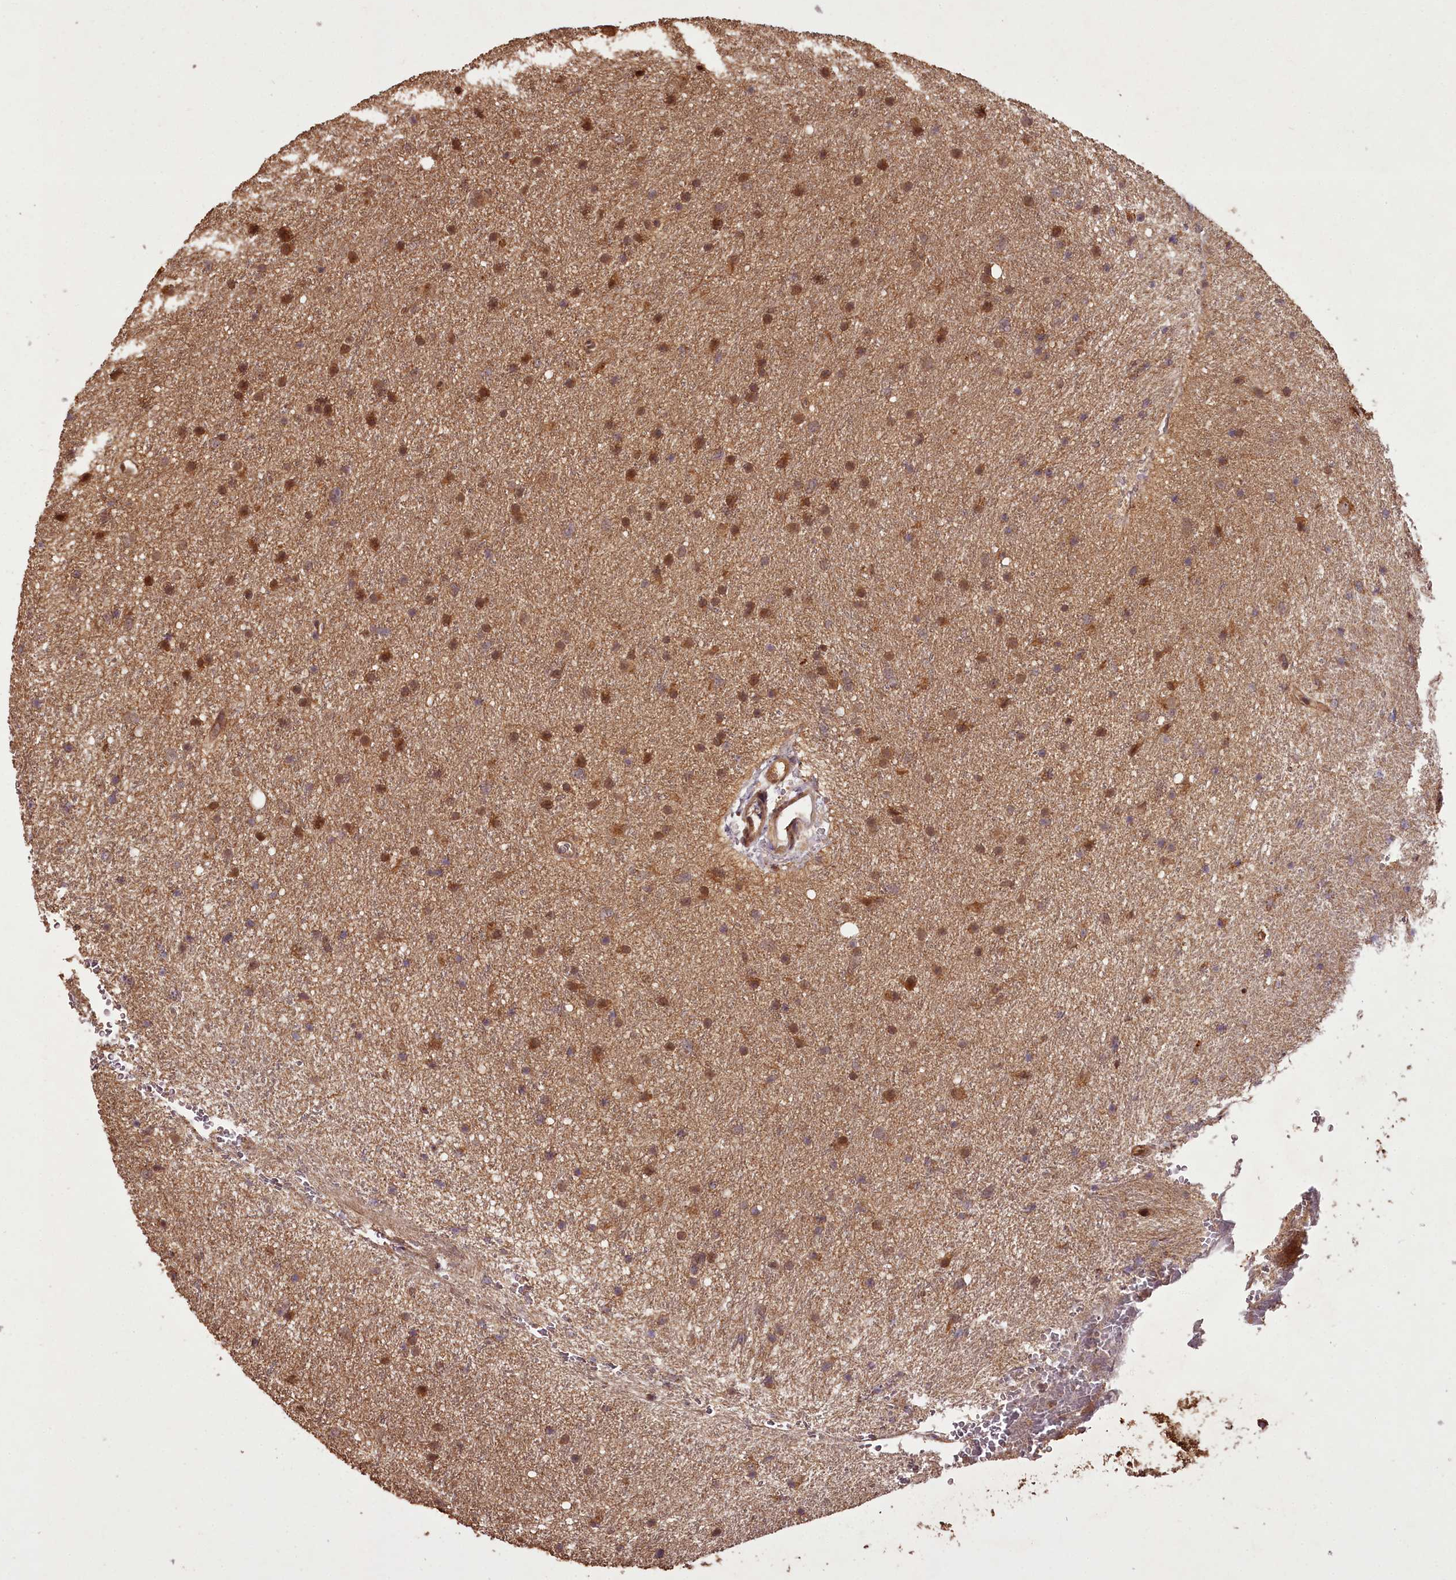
{"staining": {"intensity": "moderate", "quantity": ">75%", "location": "cytoplasmic/membranous,nuclear"}, "tissue": "glioma", "cell_type": "Tumor cells", "image_type": "cancer", "snomed": [{"axis": "morphology", "description": "Glioma, malignant, Low grade"}, {"axis": "topography", "description": "Cerebral cortex"}], "caption": "Malignant glioma (low-grade) stained with DAB immunohistochemistry displays medium levels of moderate cytoplasmic/membranous and nuclear staining in about >75% of tumor cells.", "gene": "NPRL2", "patient": {"sex": "female", "age": 39}}